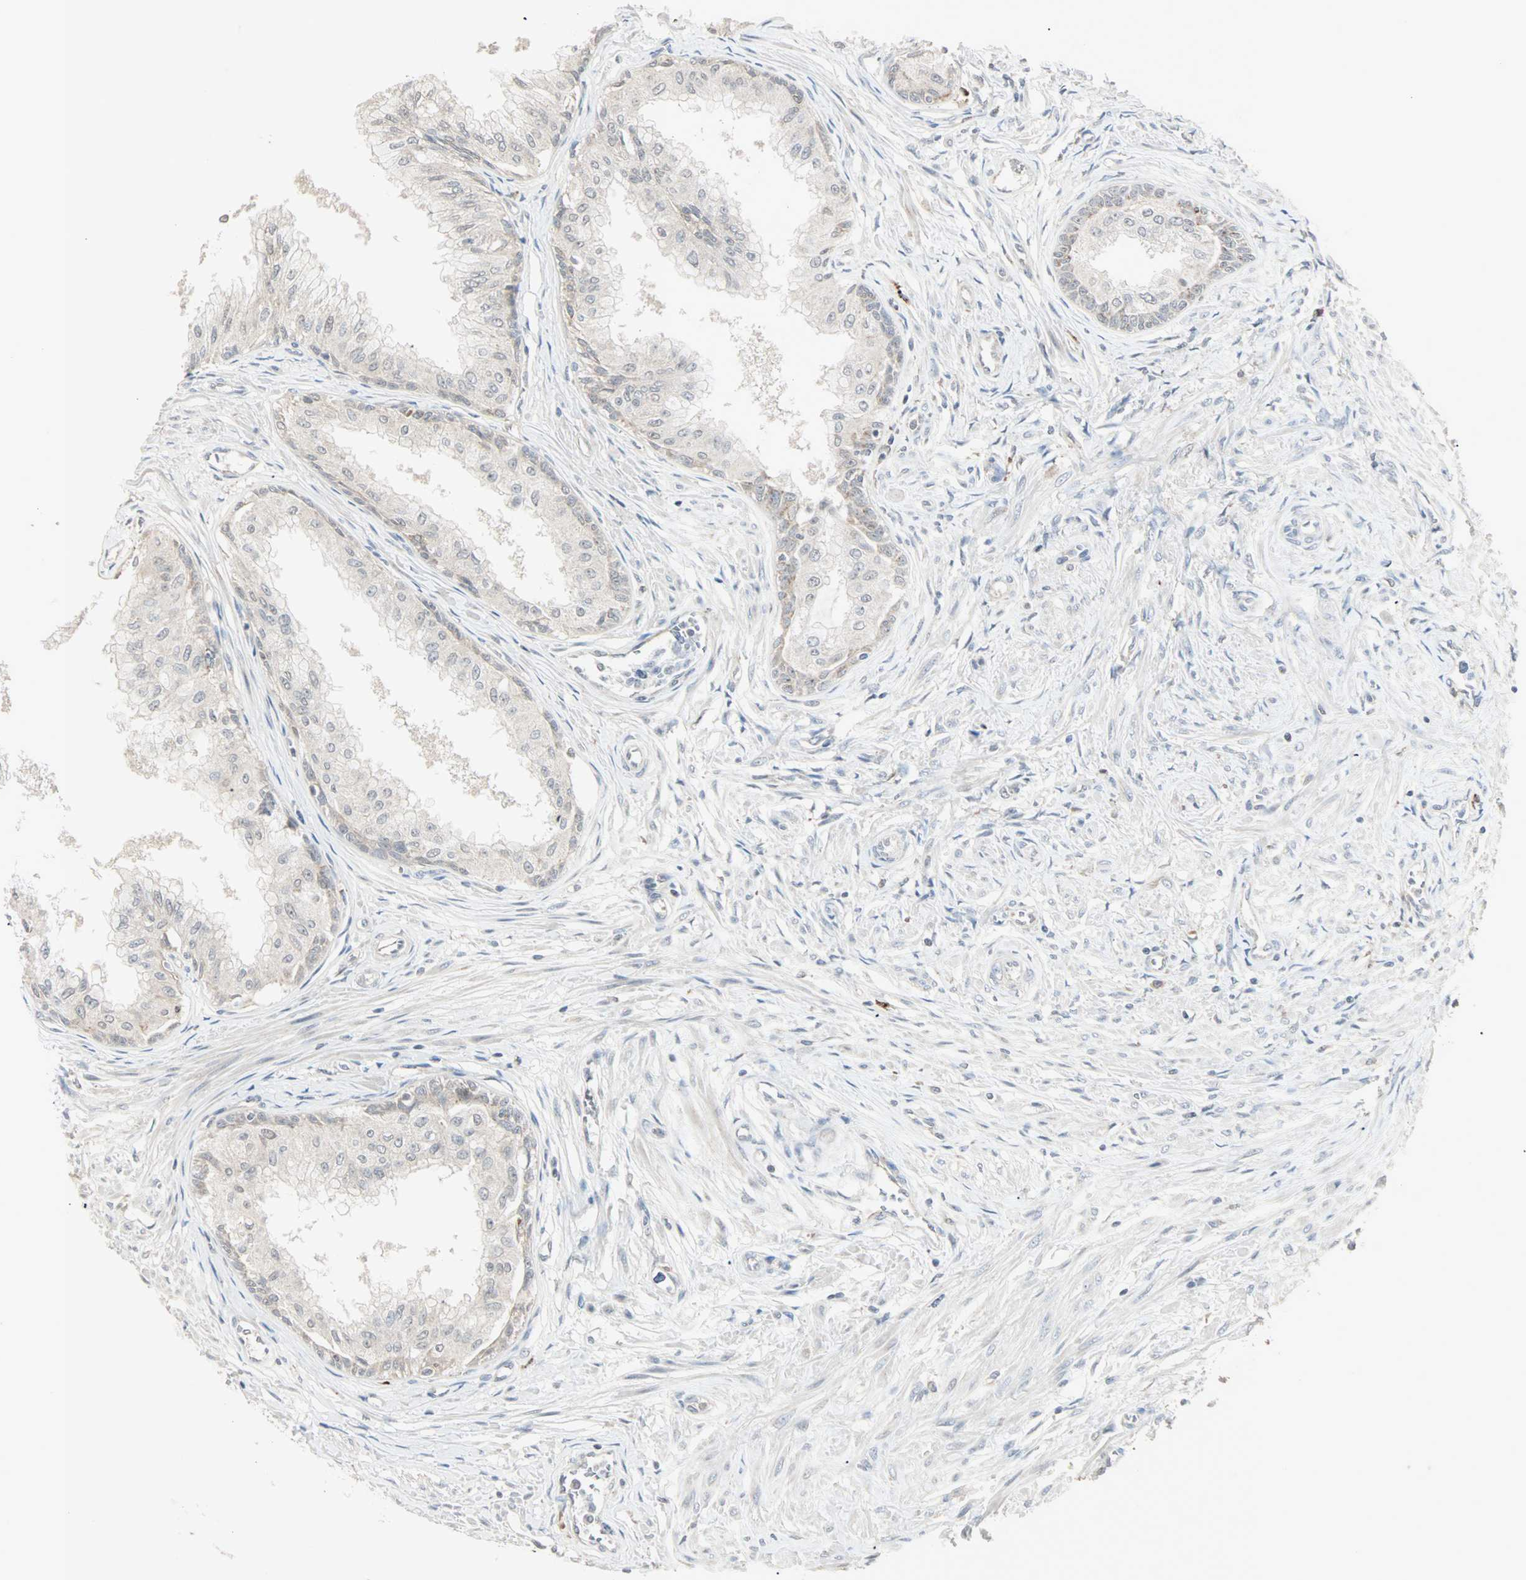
{"staining": {"intensity": "weak", "quantity": "25%-75%", "location": "cytoplasmic/membranous"}, "tissue": "prostate", "cell_type": "Glandular cells", "image_type": "normal", "snomed": [{"axis": "morphology", "description": "Normal tissue, NOS"}, {"axis": "topography", "description": "Prostate"}, {"axis": "topography", "description": "Seminal veicle"}], "caption": "This is a photomicrograph of IHC staining of benign prostate, which shows weak staining in the cytoplasmic/membranous of glandular cells.", "gene": "KDM4A", "patient": {"sex": "male", "age": 60}}